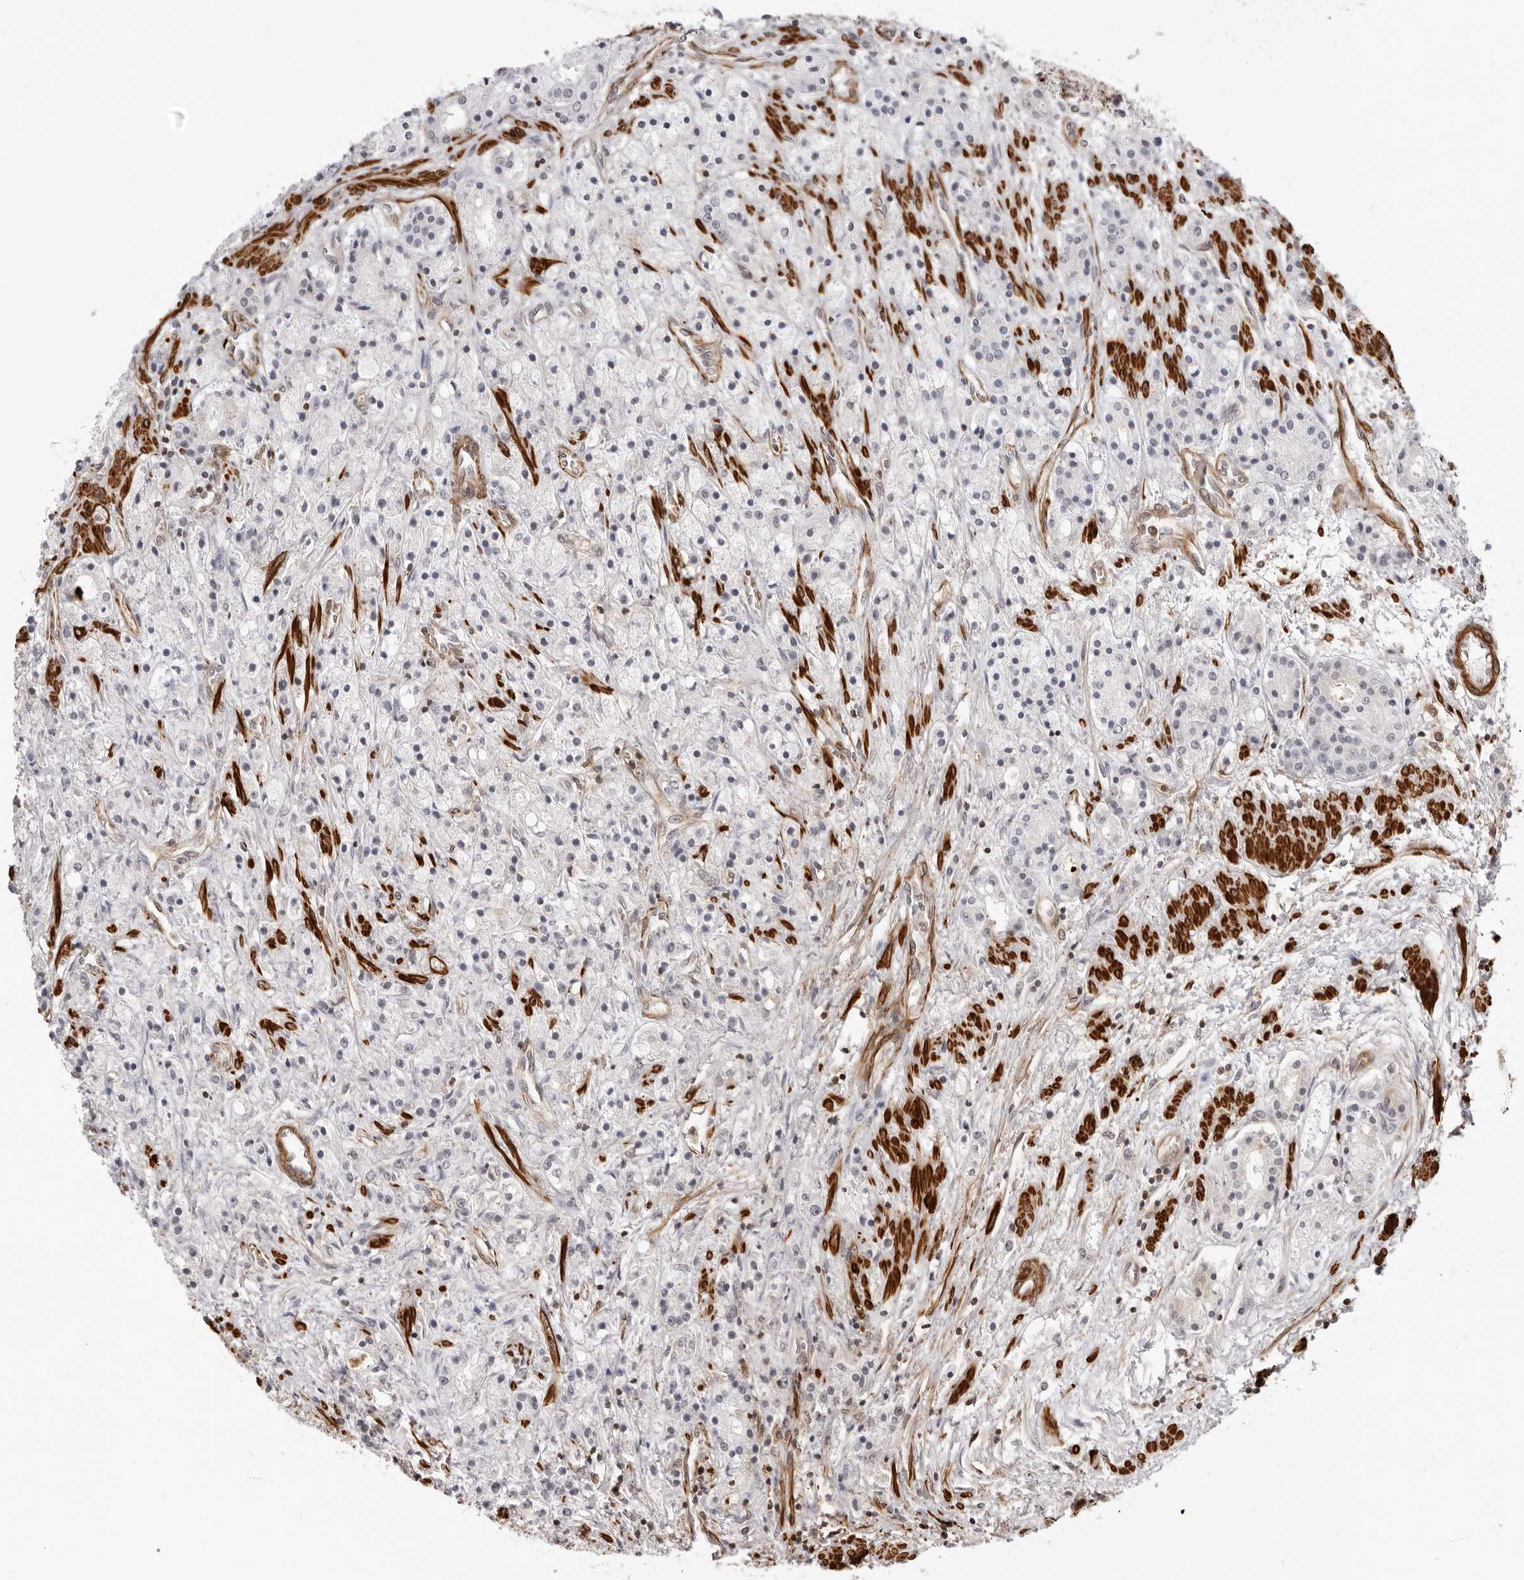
{"staining": {"intensity": "negative", "quantity": "none", "location": "none"}, "tissue": "prostate cancer", "cell_type": "Tumor cells", "image_type": "cancer", "snomed": [{"axis": "morphology", "description": "Adenocarcinoma, High grade"}, {"axis": "topography", "description": "Prostate"}], "caption": "IHC of human prostate cancer reveals no expression in tumor cells.", "gene": "UNK", "patient": {"sex": "male", "age": 60}}